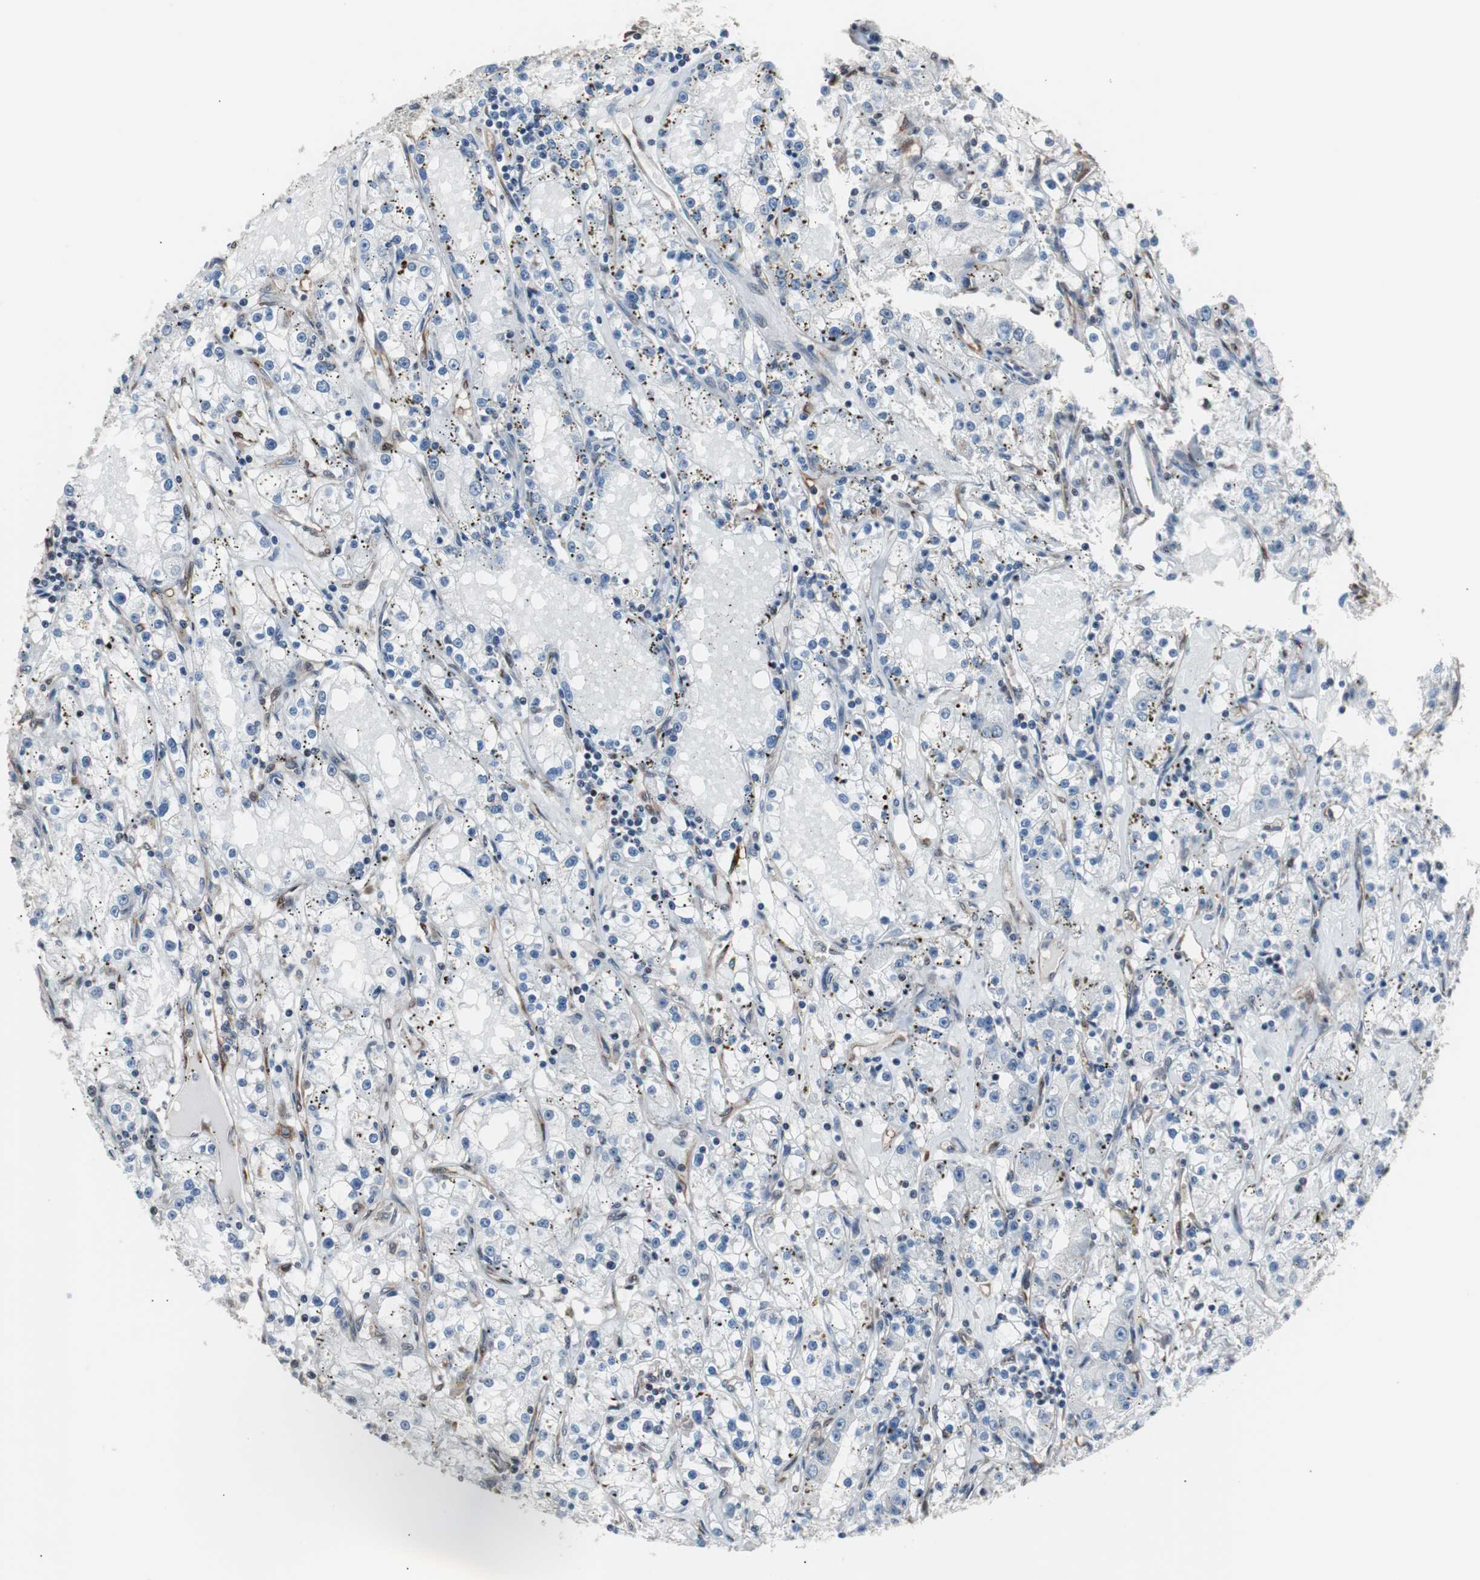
{"staining": {"intensity": "negative", "quantity": "none", "location": "none"}, "tissue": "renal cancer", "cell_type": "Tumor cells", "image_type": "cancer", "snomed": [{"axis": "morphology", "description": "Adenocarcinoma, NOS"}, {"axis": "topography", "description": "Kidney"}], "caption": "Immunohistochemistry (IHC) of human renal cancer exhibits no expression in tumor cells. (Stains: DAB (3,3'-diaminobenzidine) immunohistochemistry (IHC) with hematoxylin counter stain, Microscopy: brightfield microscopy at high magnification).", "gene": "POGZ", "patient": {"sex": "male", "age": 56}}